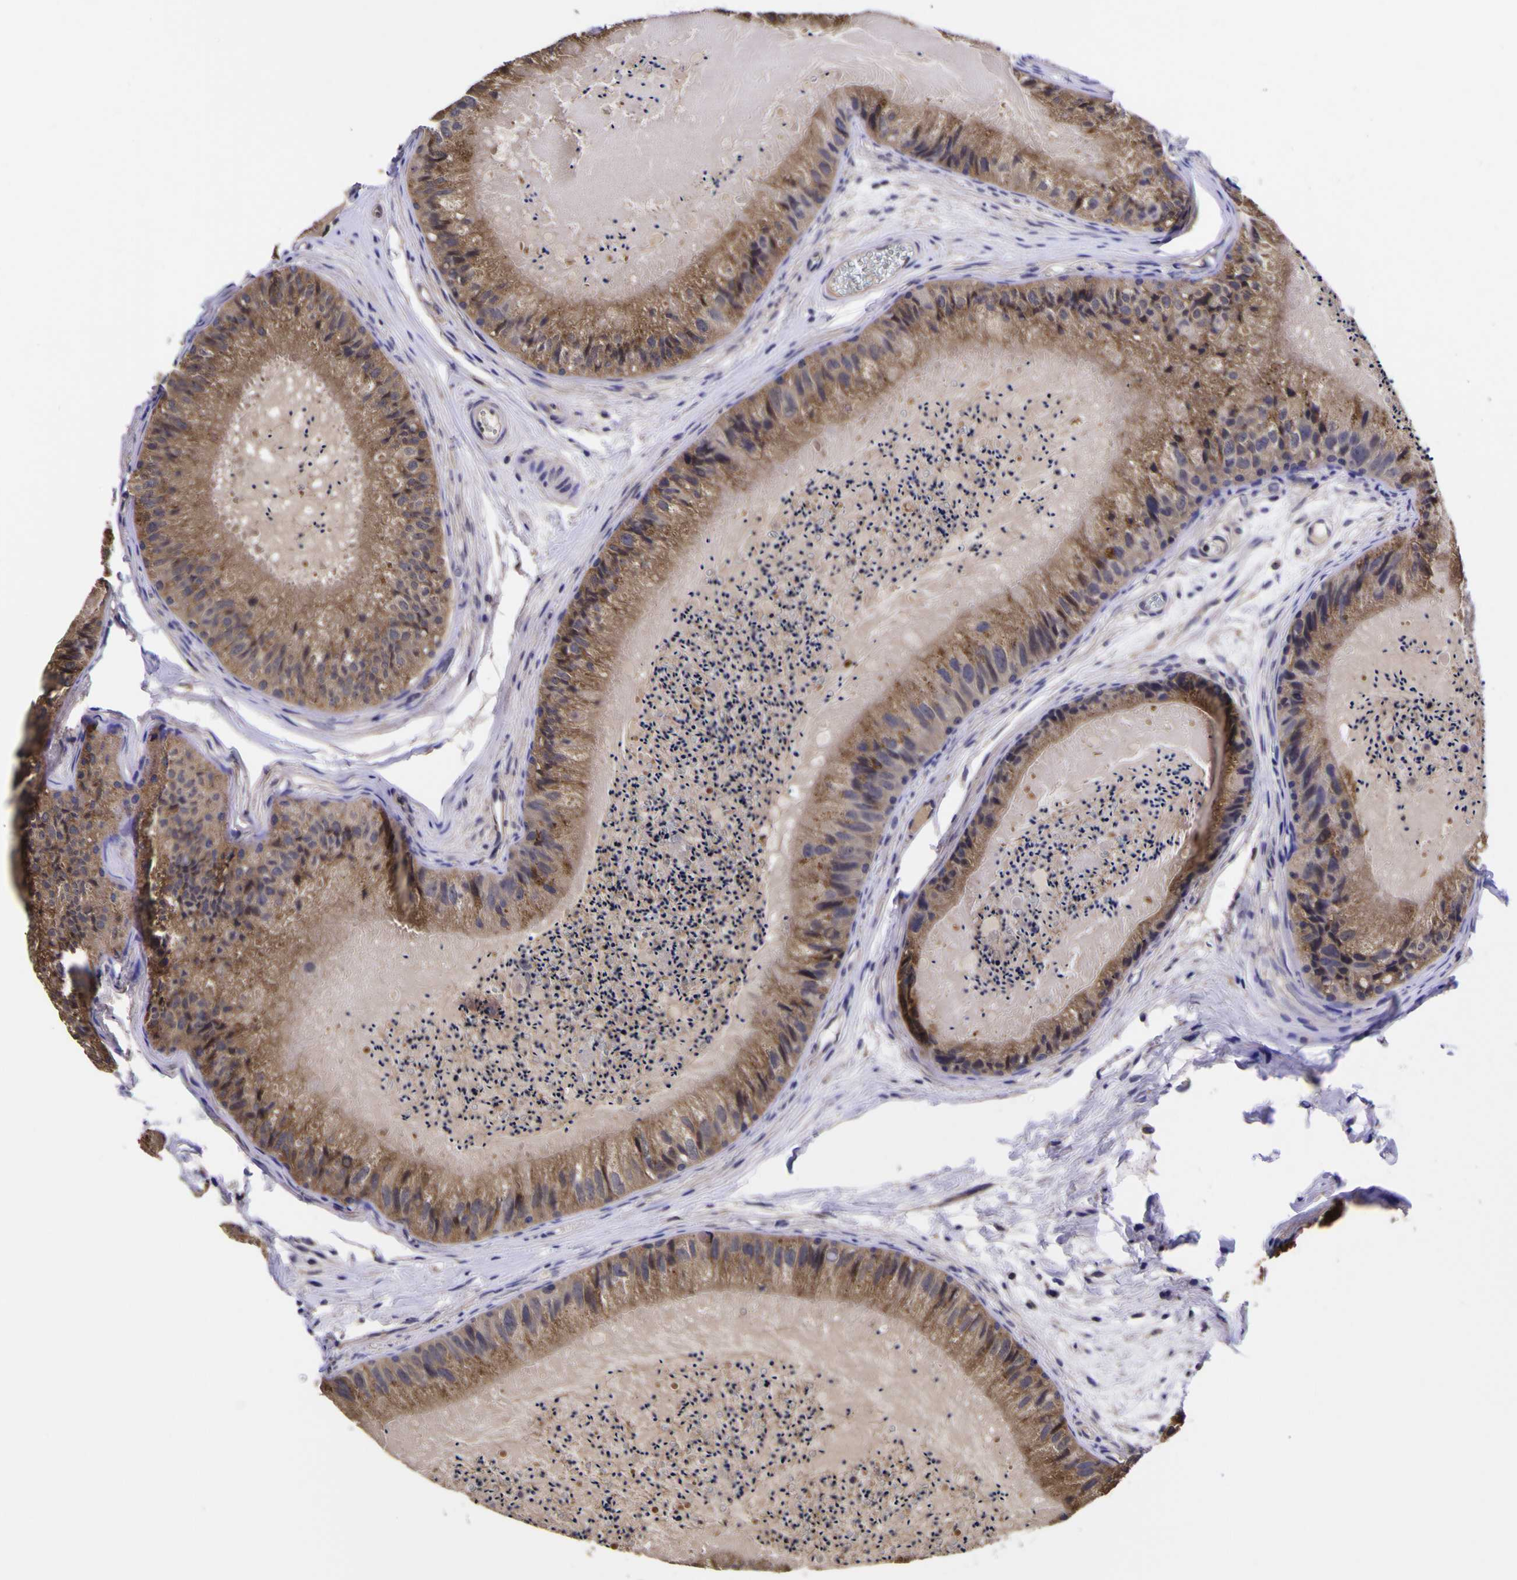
{"staining": {"intensity": "moderate", "quantity": ">75%", "location": "cytoplasmic/membranous"}, "tissue": "epididymis", "cell_type": "Glandular cells", "image_type": "normal", "snomed": [{"axis": "morphology", "description": "Normal tissue, NOS"}, {"axis": "topography", "description": "Epididymis"}], "caption": "IHC of benign human epididymis demonstrates medium levels of moderate cytoplasmic/membranous staining in about >75% of glandular cells. Using DAB (brown) and hematoxylin (blue) stains, captured at high magnification using brightfield microscopy.", "gene": "MAPK14", "patient": {"sex": "male", "age": 31}}